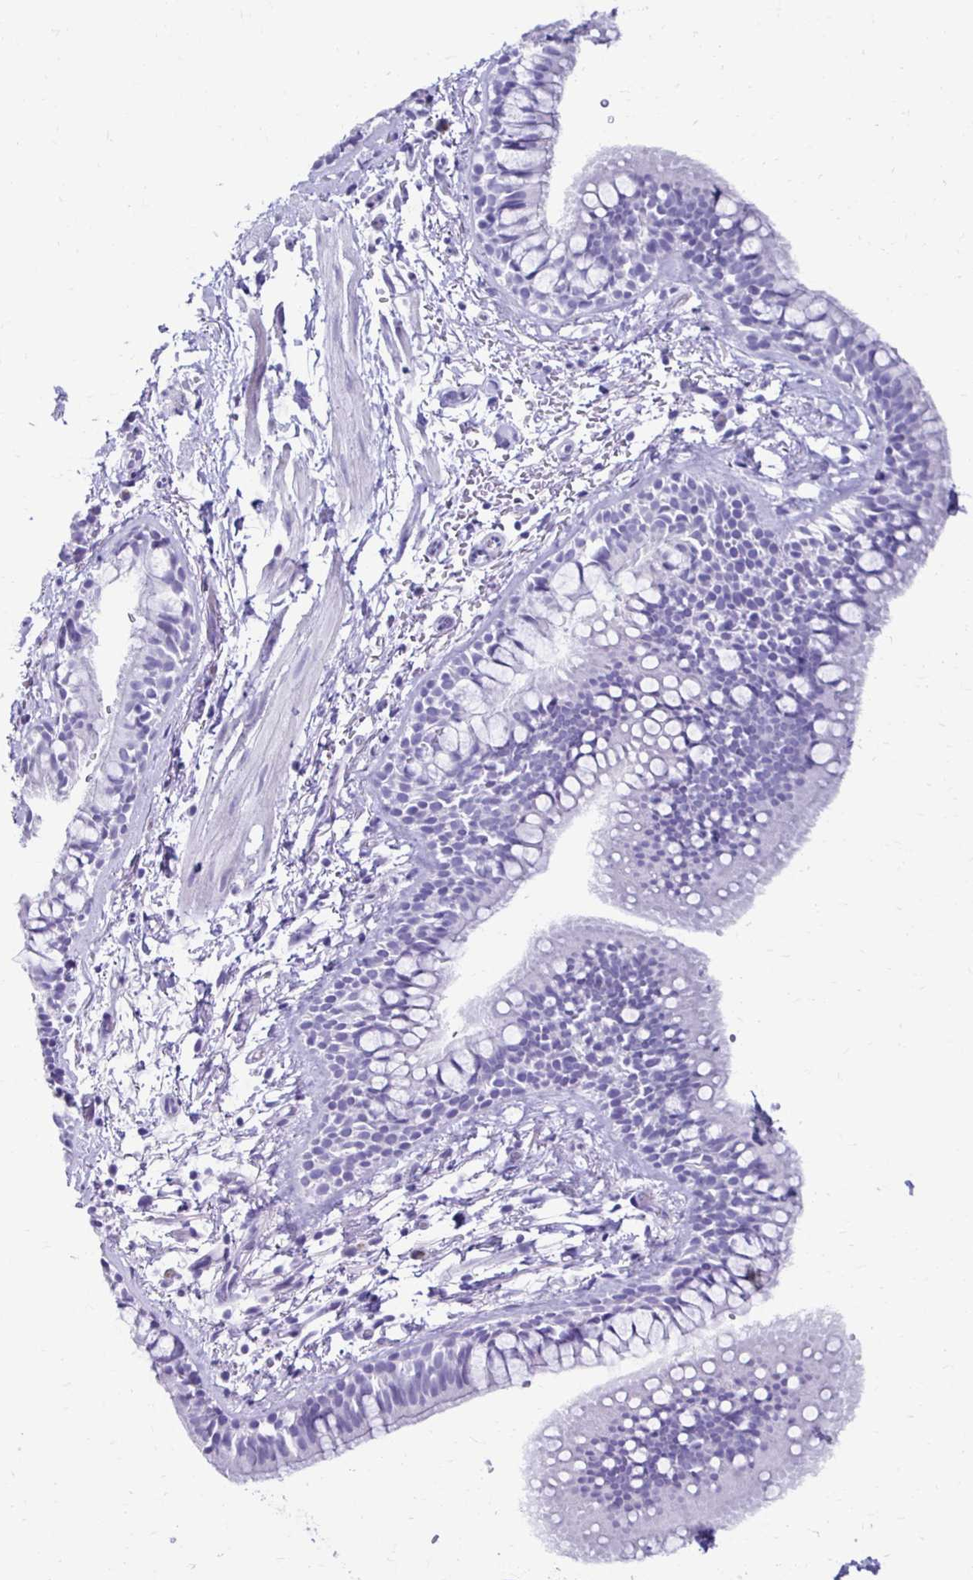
{"staining": {"intensity": "negative", "quantity": "none", "location": "none"}, "tissue": "bronchus", "cell_type": "Respiratory epithelial cells", "image_type": "normal", "snomed": [{"axis": "morphology", "description": "Normal tissue, NOS"}, {"axis": "topography", "description": "Lymph node"}, {"axis": "topography", "description": "Cartilage tissue"}, {"axis": "topography", "description": "Bronchus"}], "caption": "A histopathology image of human bronchus is negative for staining in respiratory epithelial cells. (DAB (3,3'-diaminobenzidine) IHC with hematoxylin counter stain).", "gene": "CST5", "patient": {"sex": "female", "age": 70}}